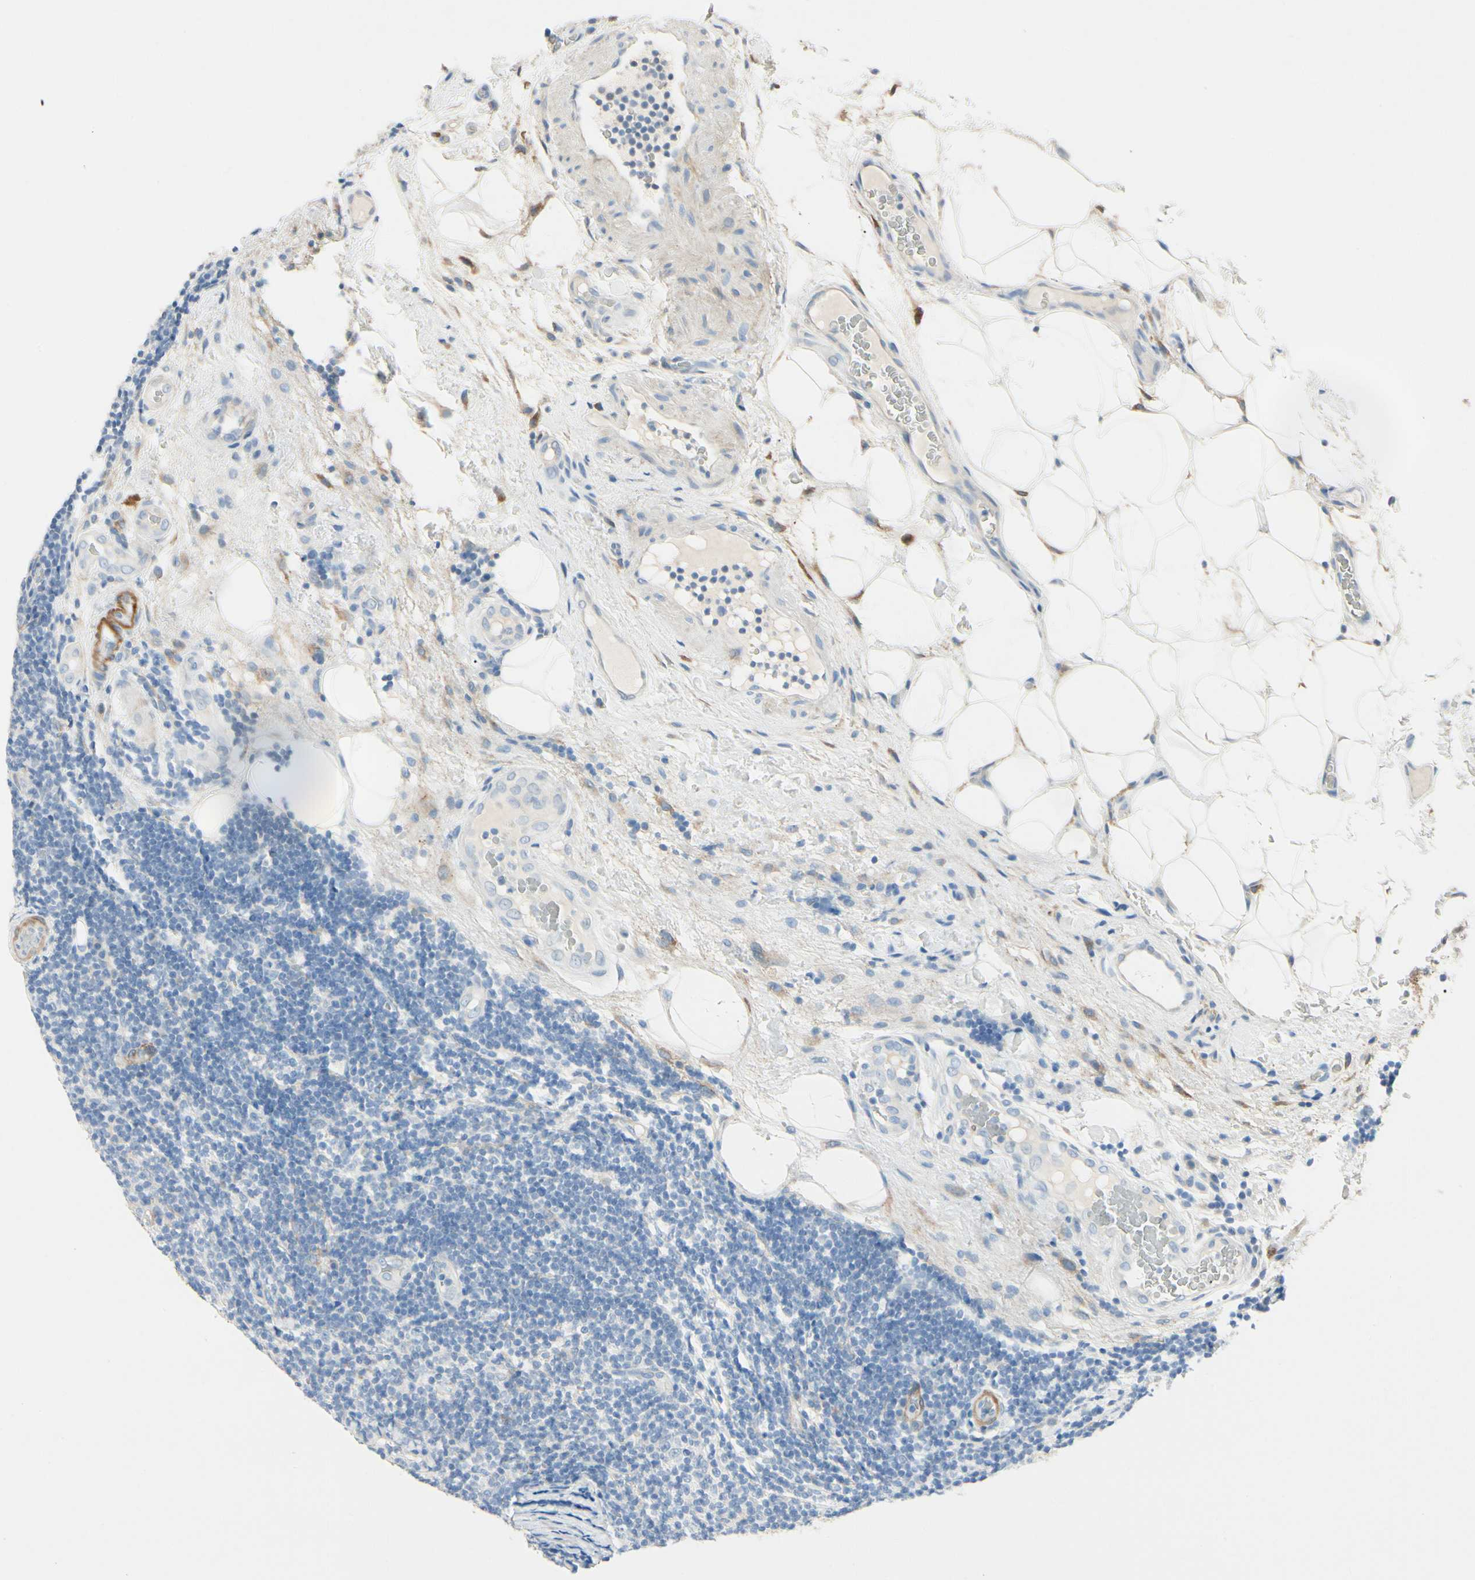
{"staining": {"intensity": "negative", "quantity": "none", "location": "none"}, "tissue": "lymphoma", "cell_type": "Tumor cells", "image_type": "cancer", "snomed": [{"axis": "morphology", "description": "Malignant lymphoma, non-Hodgkin's type, Low grade"}, {"axis": "topography", "description": "Lymph node"}], "caption": "Human lymphoma stained for a protein using immunohistochemistry displays no expression in tumor cells.", "gene": "AMPH", "patient": {"sex": "male", "age": 83}}